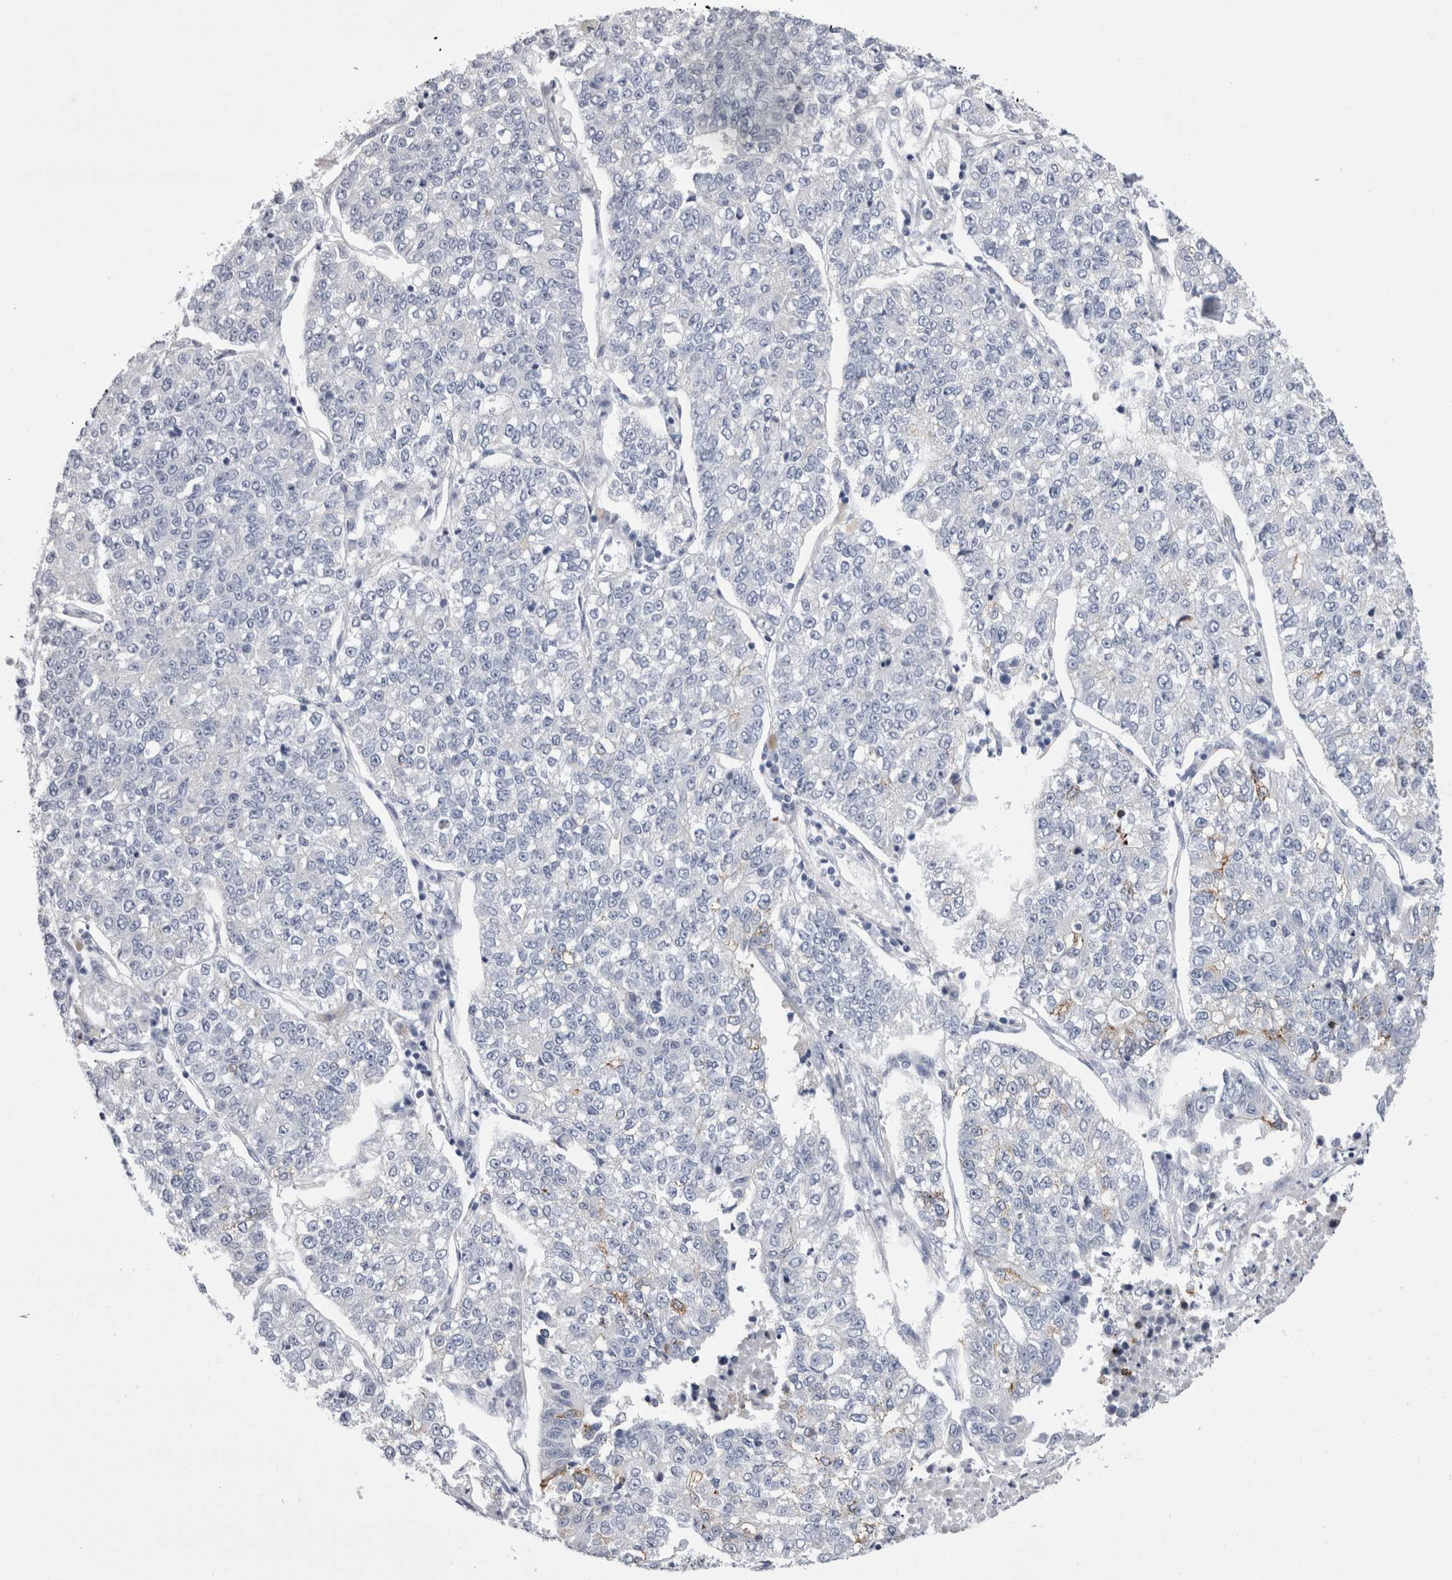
{"staining": {"intensity": "negative", "quantity": "none", "location": "none"}, "tissue": "lung cancer", "cell_type": "Tumor cells", "image_type": "cancer", "snomed": [{"axis": "morphology", "description": "Adenocarcinoma, NOS"}, {"axis": "topography", "description": "Lung"}], "caption": "Photomicrograph shows no protein expression in tumor cells of adenocarcinoma (lung) tissue.", "gene": "PWP2", "patient": {"sex": "male", "age": 49}}